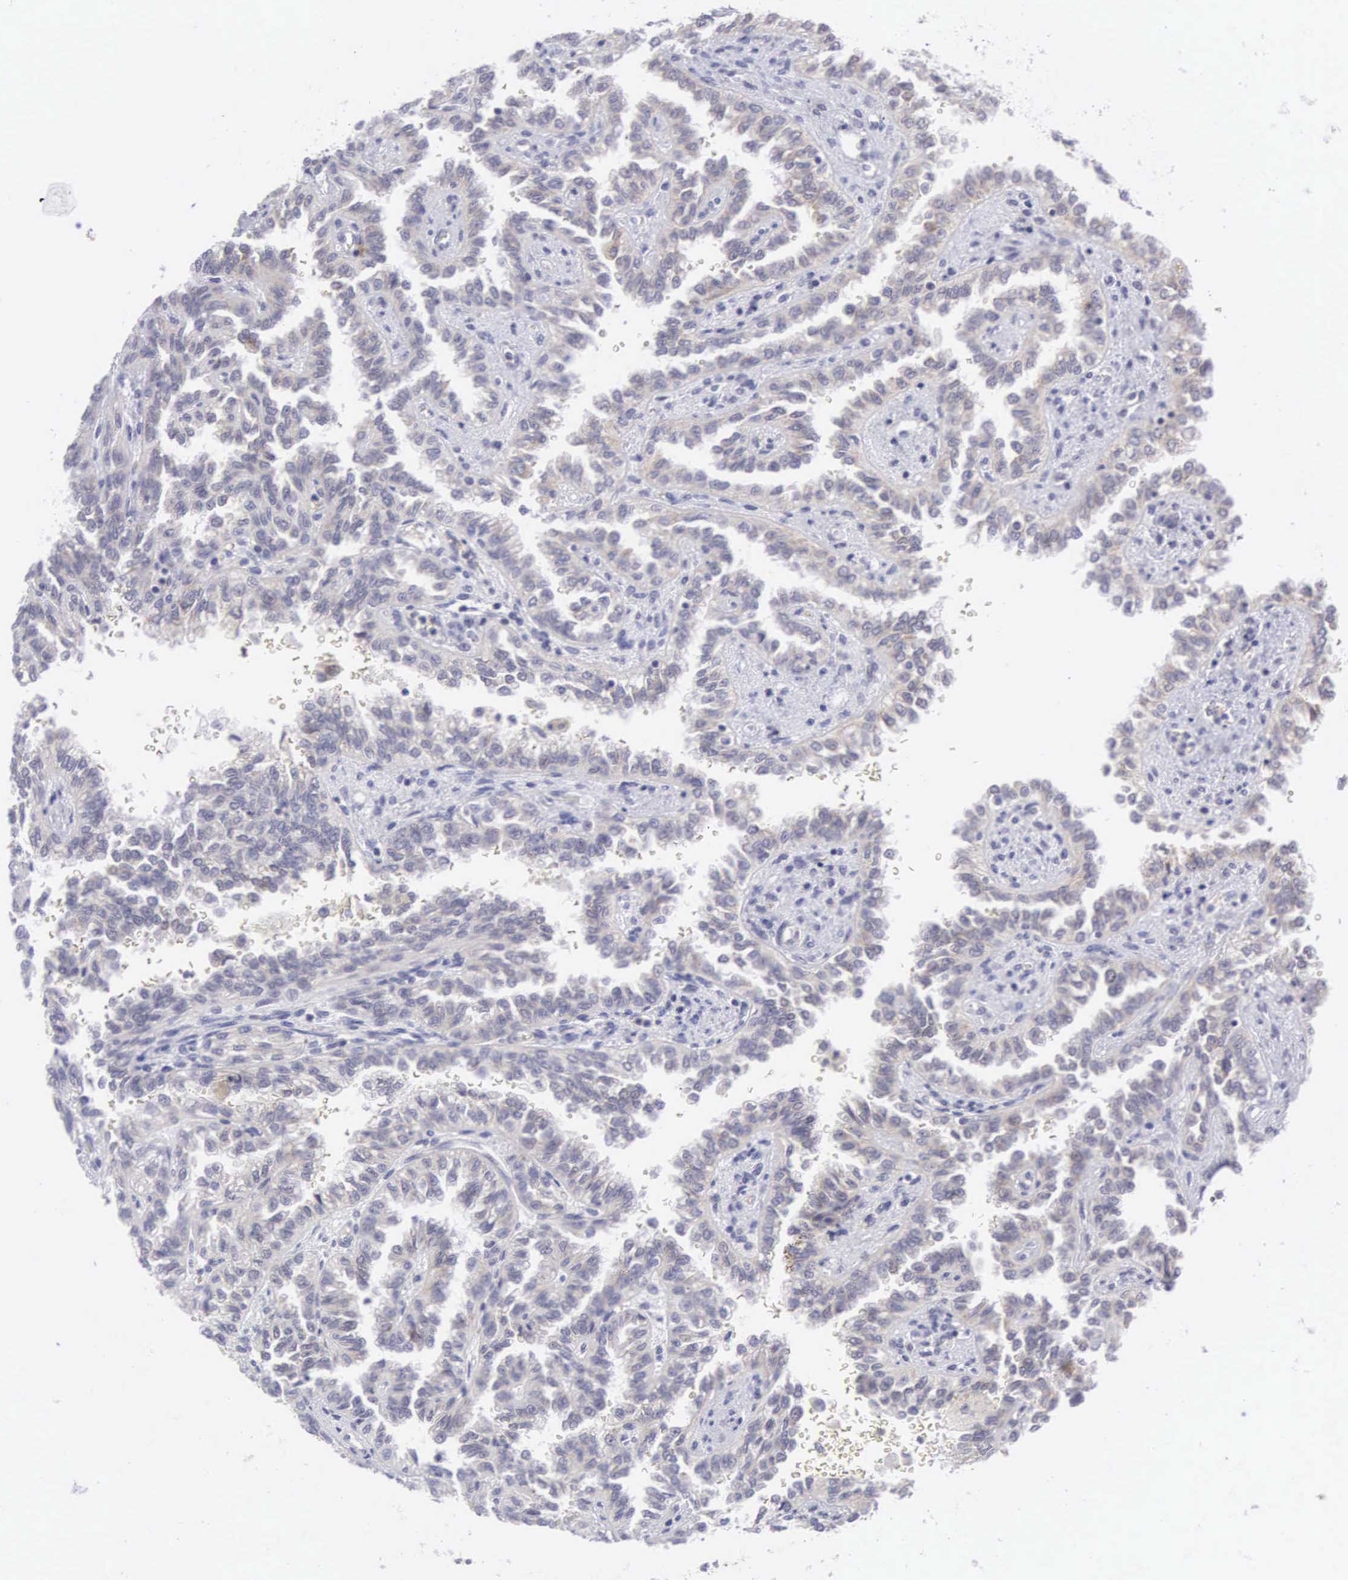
{"staining": {"intensity": "weak", "quantity": "<25%", "location": "cytoplasmic/membranous"}, "tissue": "renal cancer", "cell_type": "Tumor cells", "image_type": "cancer", "snomed": [{"axis": "morphology", "description": "Inflammation, NOS"}, {"axis": "morphology", "description": "Adenocarcinoma, NOS"}, {"axis": "topography", "description": "Kidney"}], "caption": "A photomicrograph of human renal cancer is negative for staining in tumor cells. The staining was performed using DAB (3,3'-diaminobenzidine) to visualize the protein expression in brown, while the nuclei were stained in blue with hematoxylin (Magnification: 20x).", "gene": "SOX11", "patient": {"sex": "male", "age": 68}}